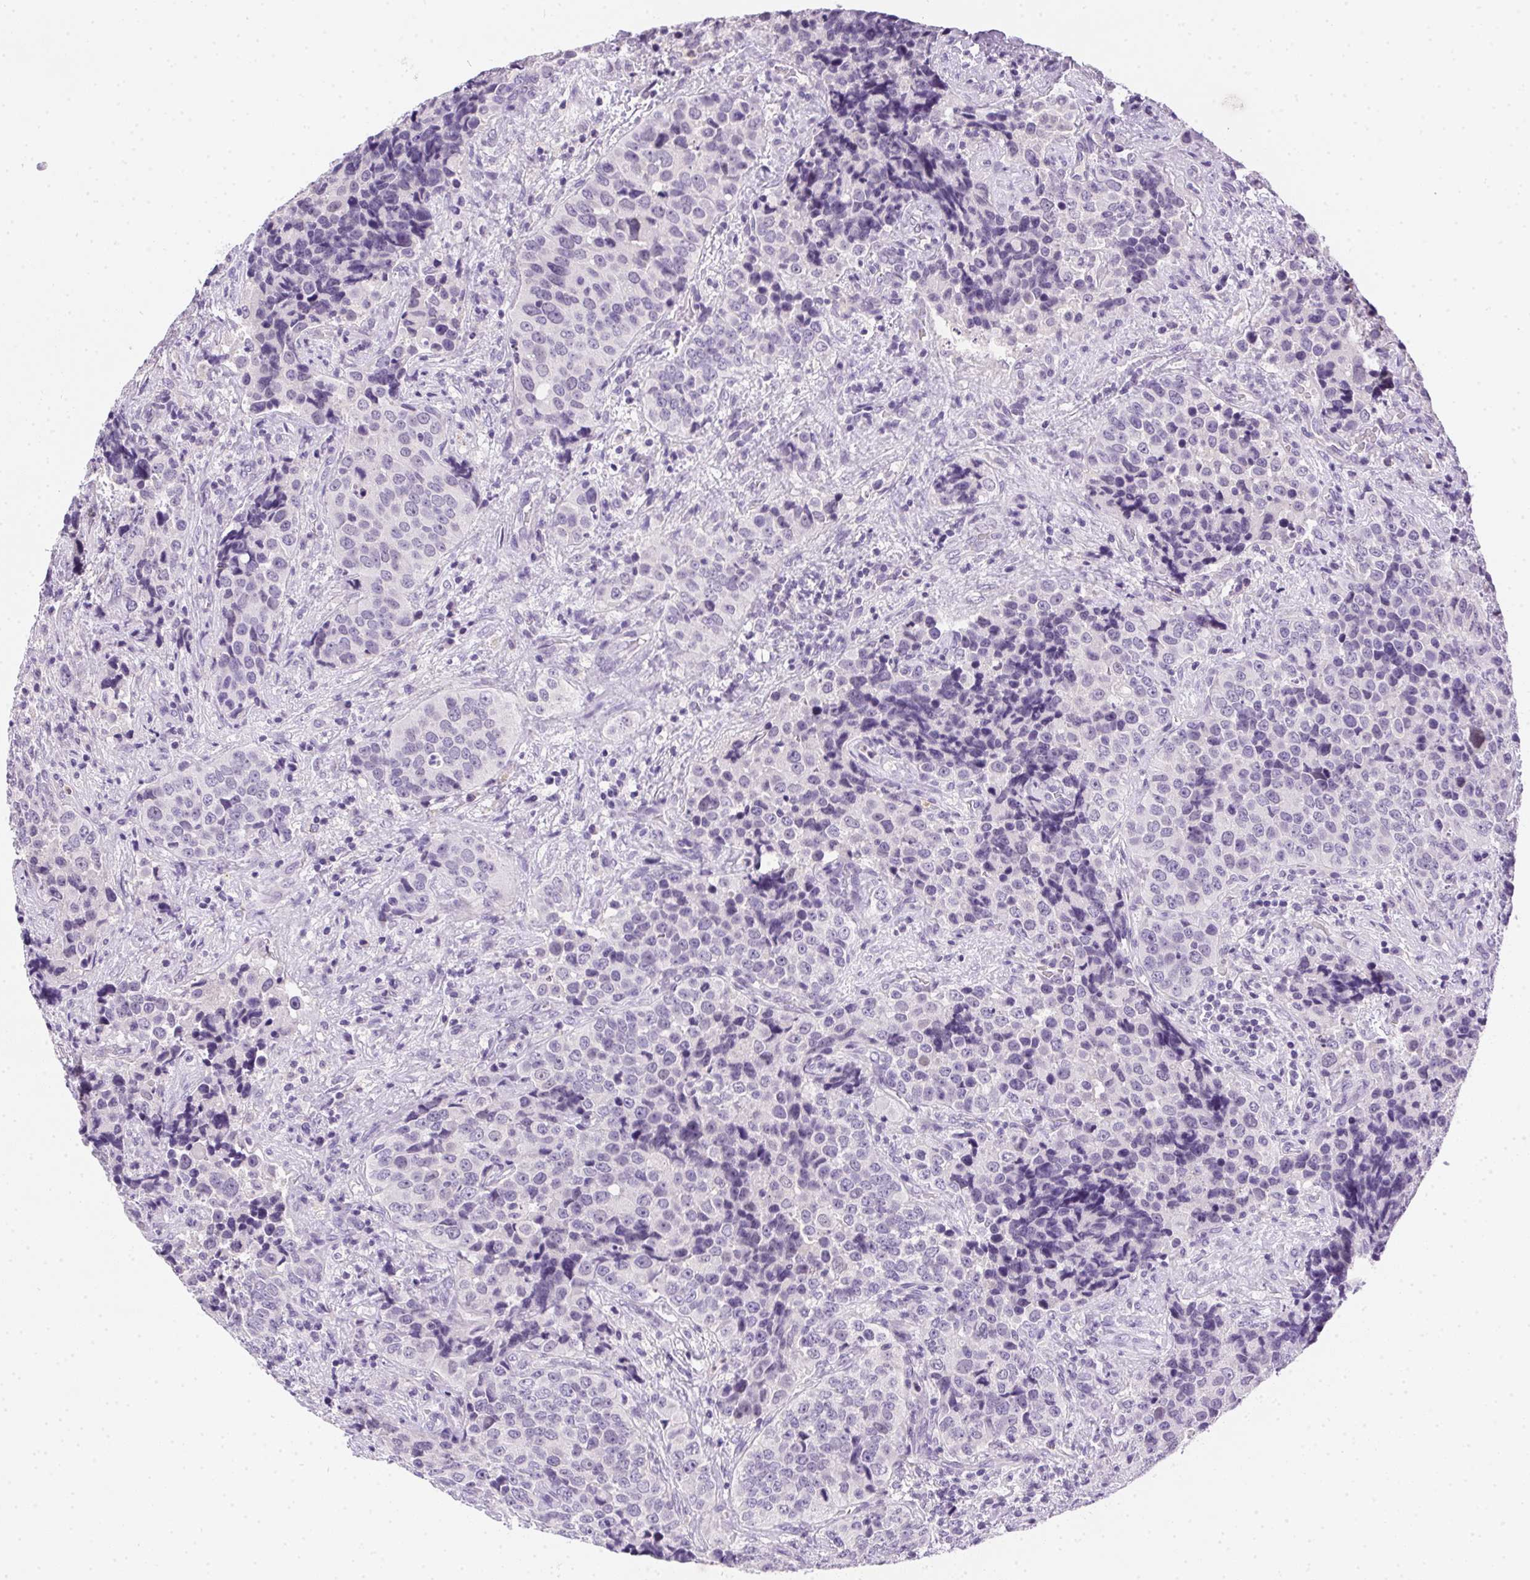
{"staining": {"intensity": "weak", "quantity": "<25%", "location": "nuclear"}, "tissue": "urothelial cancer", "cell_type": "Tumor cells", "image_type": "cancer", "snomed": [{"axis": "morphology", "description": "Urothelial carcinoma, NOS"}, {"axis": "topography", "description": "Urinary bladder"}], "caption": "Tumor cells are negative for protein expression in human transitional cell carcinoma.", "gene": "SSTR4", "patient": {"sex": "male", "age": 52}}